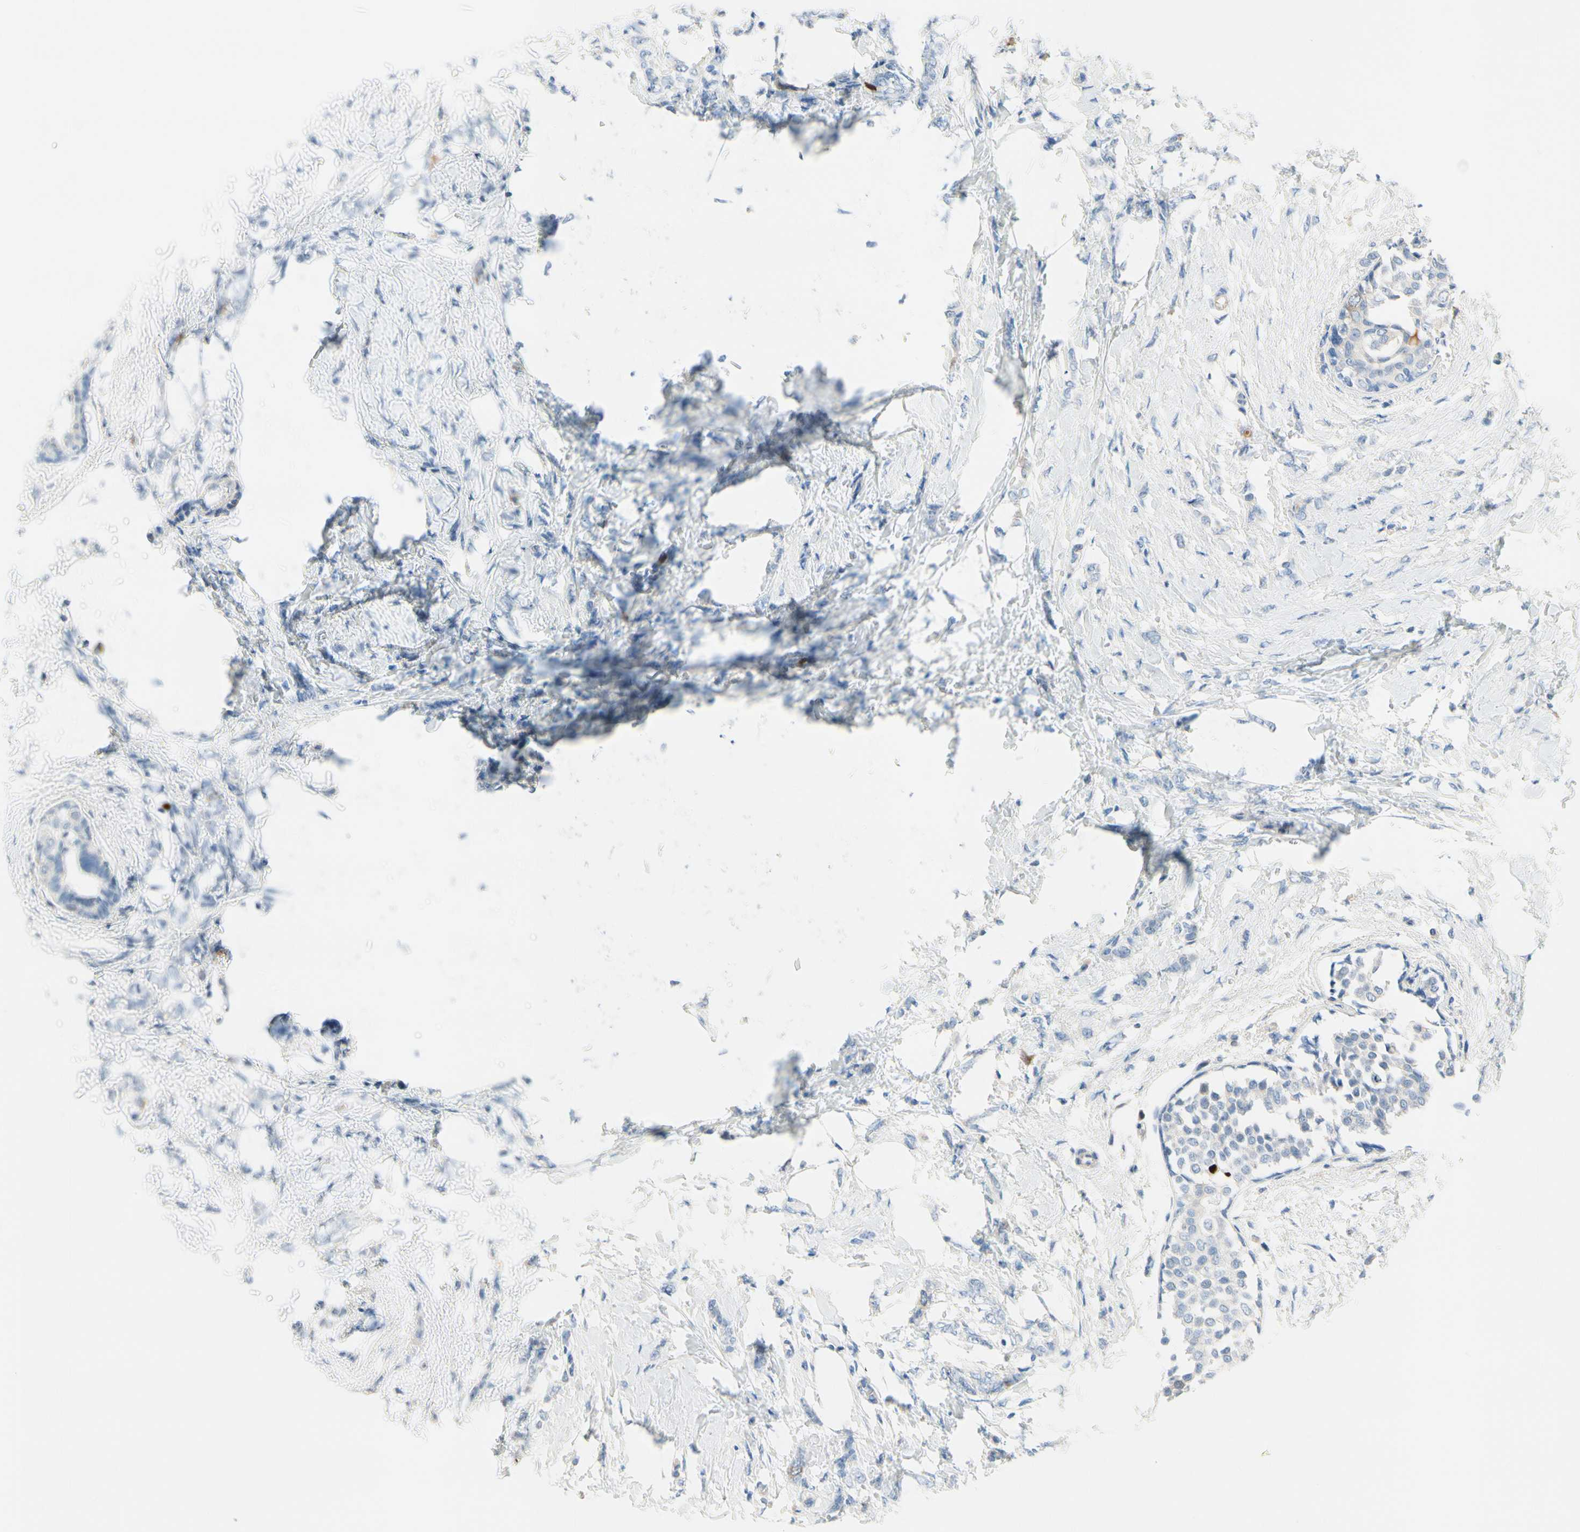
{"staining": {"intensity": "negative", "quantity": "none", "location": "none"}, "tissue": "breast cancer", "cell_type": "Tumor cells", "image_type": "cancer", "snomed": [{"axis": "morphology", "description": "Lobular carcinoma, in situ"}, {"axis": "morphology", "description": "Lobular carcinoma"}, {"axis": "topography", "description": "Breast"}], "caption": "Human breast cancer stained for a protein using IHC shows no expression in tumor cells.", "gene": "CKAP2", "patient": {"sex": "female", "age": 41}}